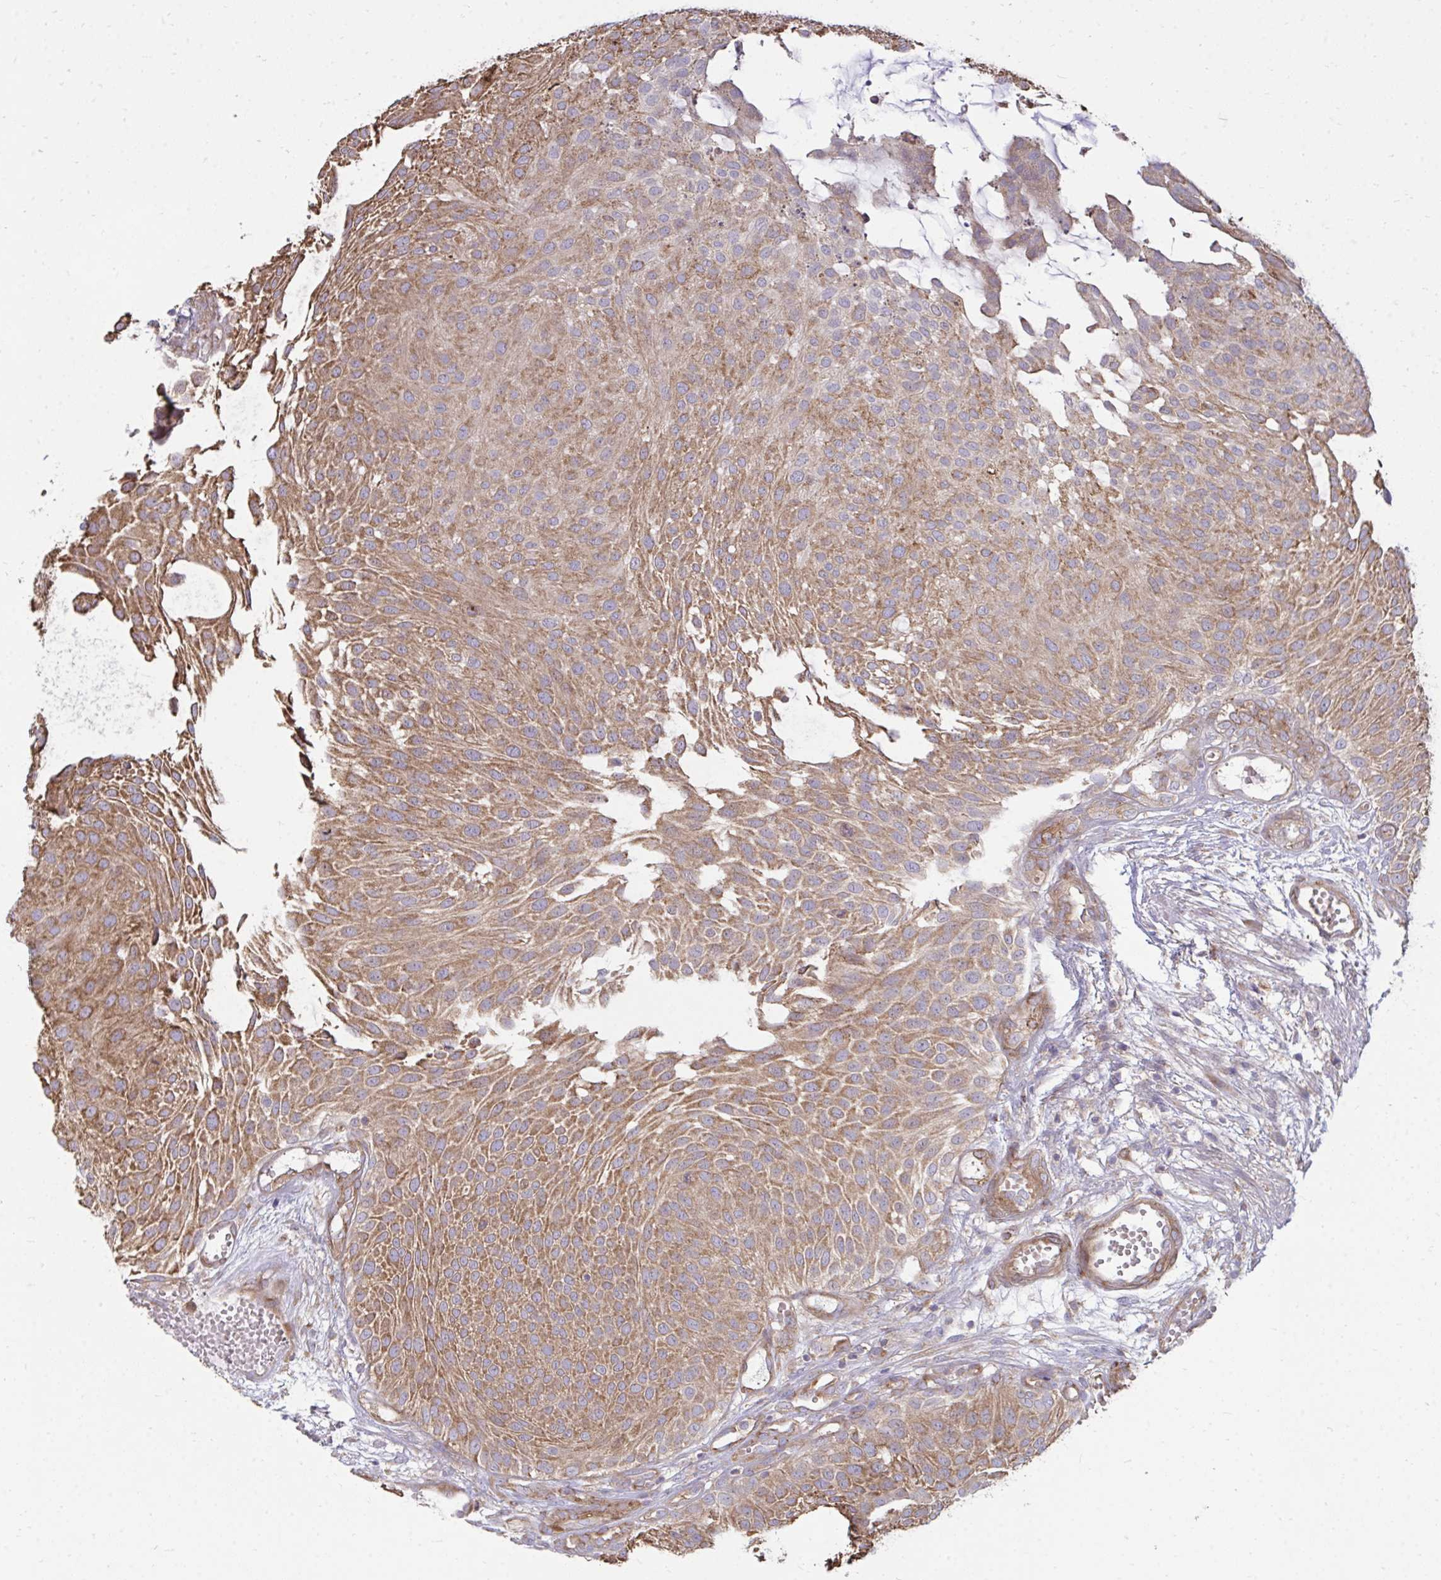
{"staining": {"intensity": "moderate", "quantity": ">75%", "location": "cytoplasmic/membranous"}, "tissue": "urothelial cancer", "cell_type": "Tumor cells", "image_type": "cancer", "snomed": [{"axis": "morphology", "description": "Urothelial carcinoma, NOS"}, {"axis": "topography", "description": "Urinary bladder"}], "caption": "A medium amount of moderate cytoplasmic/membranous staining is appreciated in about >75% of tumor cells in urothelial cancer tissue.", "gene": "ASAP1", "patient": {"sex": "male", "age": 84}}